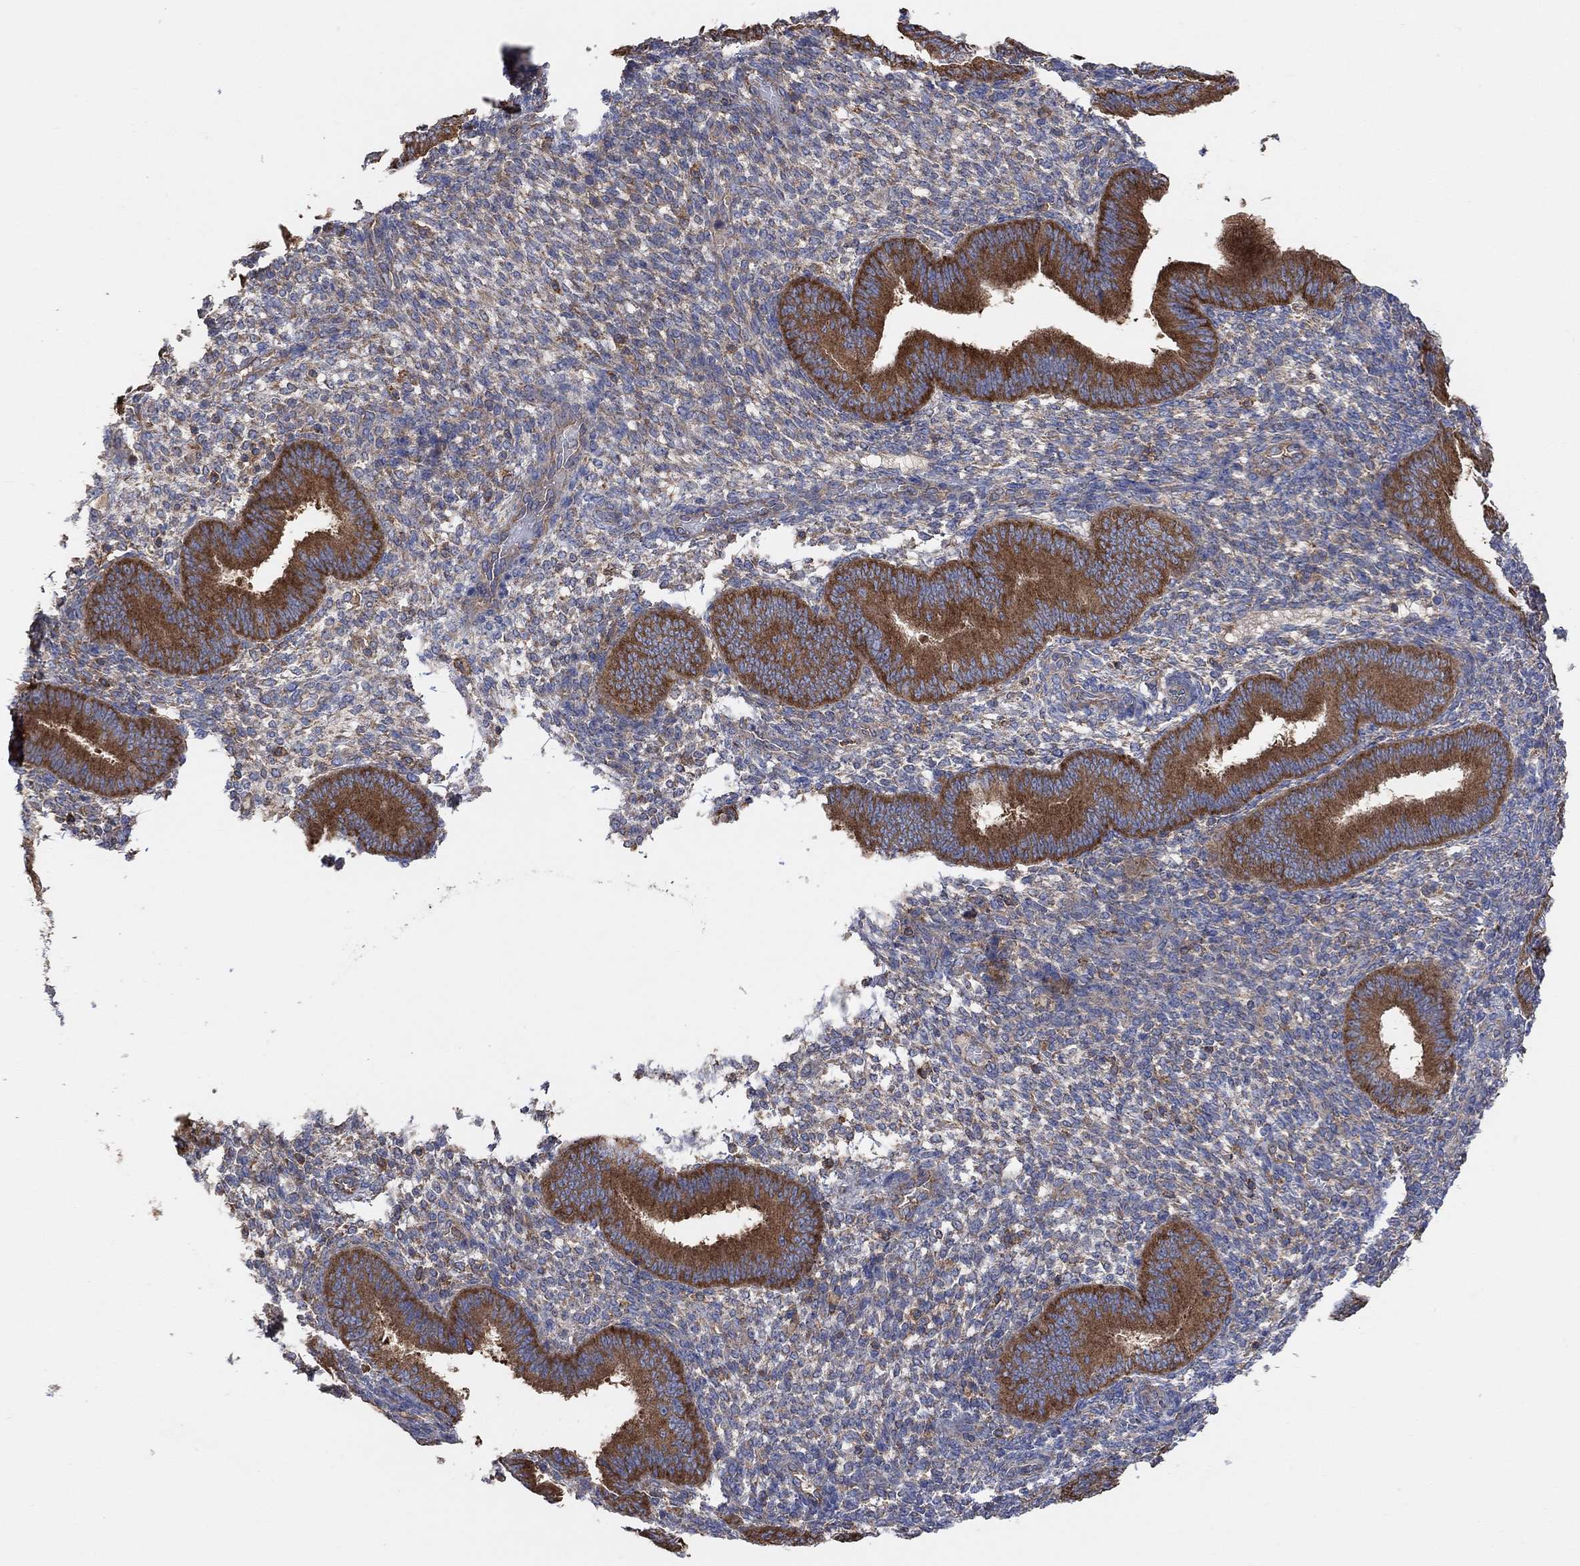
{"staining": {"intensity": "weak", "quantity": "25%-75%", "location": "cytoplasmic/membranous"}, "tissue": "endometrium", "cell_type": "Cells in endometrial stroma", "image_type": "normal", "snomed": [{"axis": "morphology", "description": "Normal tissue, NOS"}, {"axis": "topography", "description": "Endometrium"}], "caption": "Immunohistochemistry (IHC) (DAB (3,3'-diaminobenzidine)) staining of benign human endometrium shows weak cytoplasmic/membranous protein expression in approximately 25%-75% of cells in endometrial stroma.", "gene": "BLOC1S3", "patient": {"sex": "female", "age": 39}}